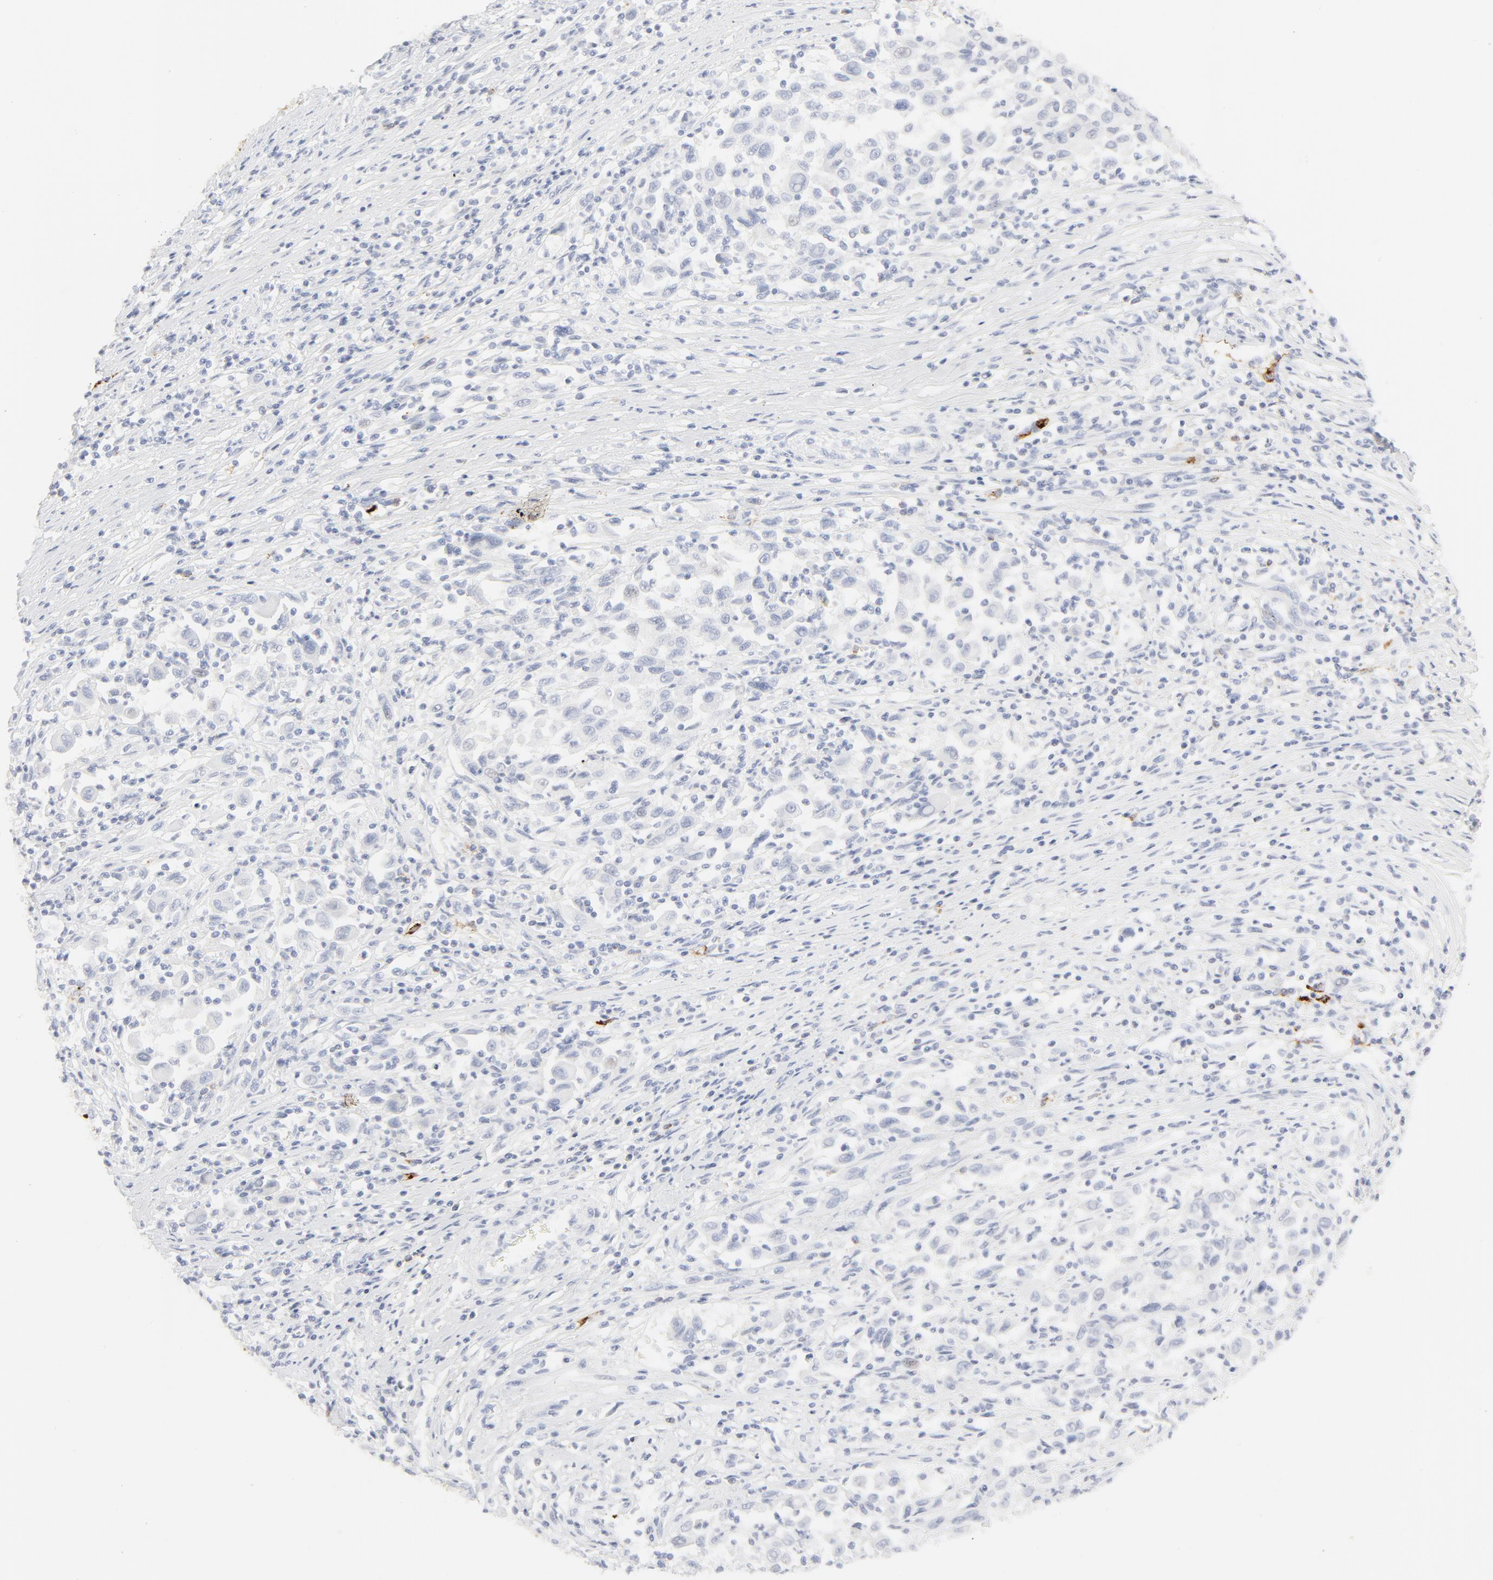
{"staining": {"intensity": "negative", "quantity": "none", "location": "none"}, "tissue": "melanoma", "cell_type": "Tumor cells", "image_type": "cancer", "snomed": [{"axis": "morphology", "description": "Malignant melanoma, Metastatic site"}, {"axis": "topography", "description": "Lymph node"}], "caption": "IHC micrograph of neoplastic tissue: melanoma stained with DAB shows no significant protein staining in tumor cells. The staining was performed using DAB (3,3'-diaminobenzidine) to visualize the protein expression in brown, while the nuclei were stained in blue with hematoxylin (Magnification: 20x).", "gene": "CCR7", "patient": {"sex": "male", "age": 61}}